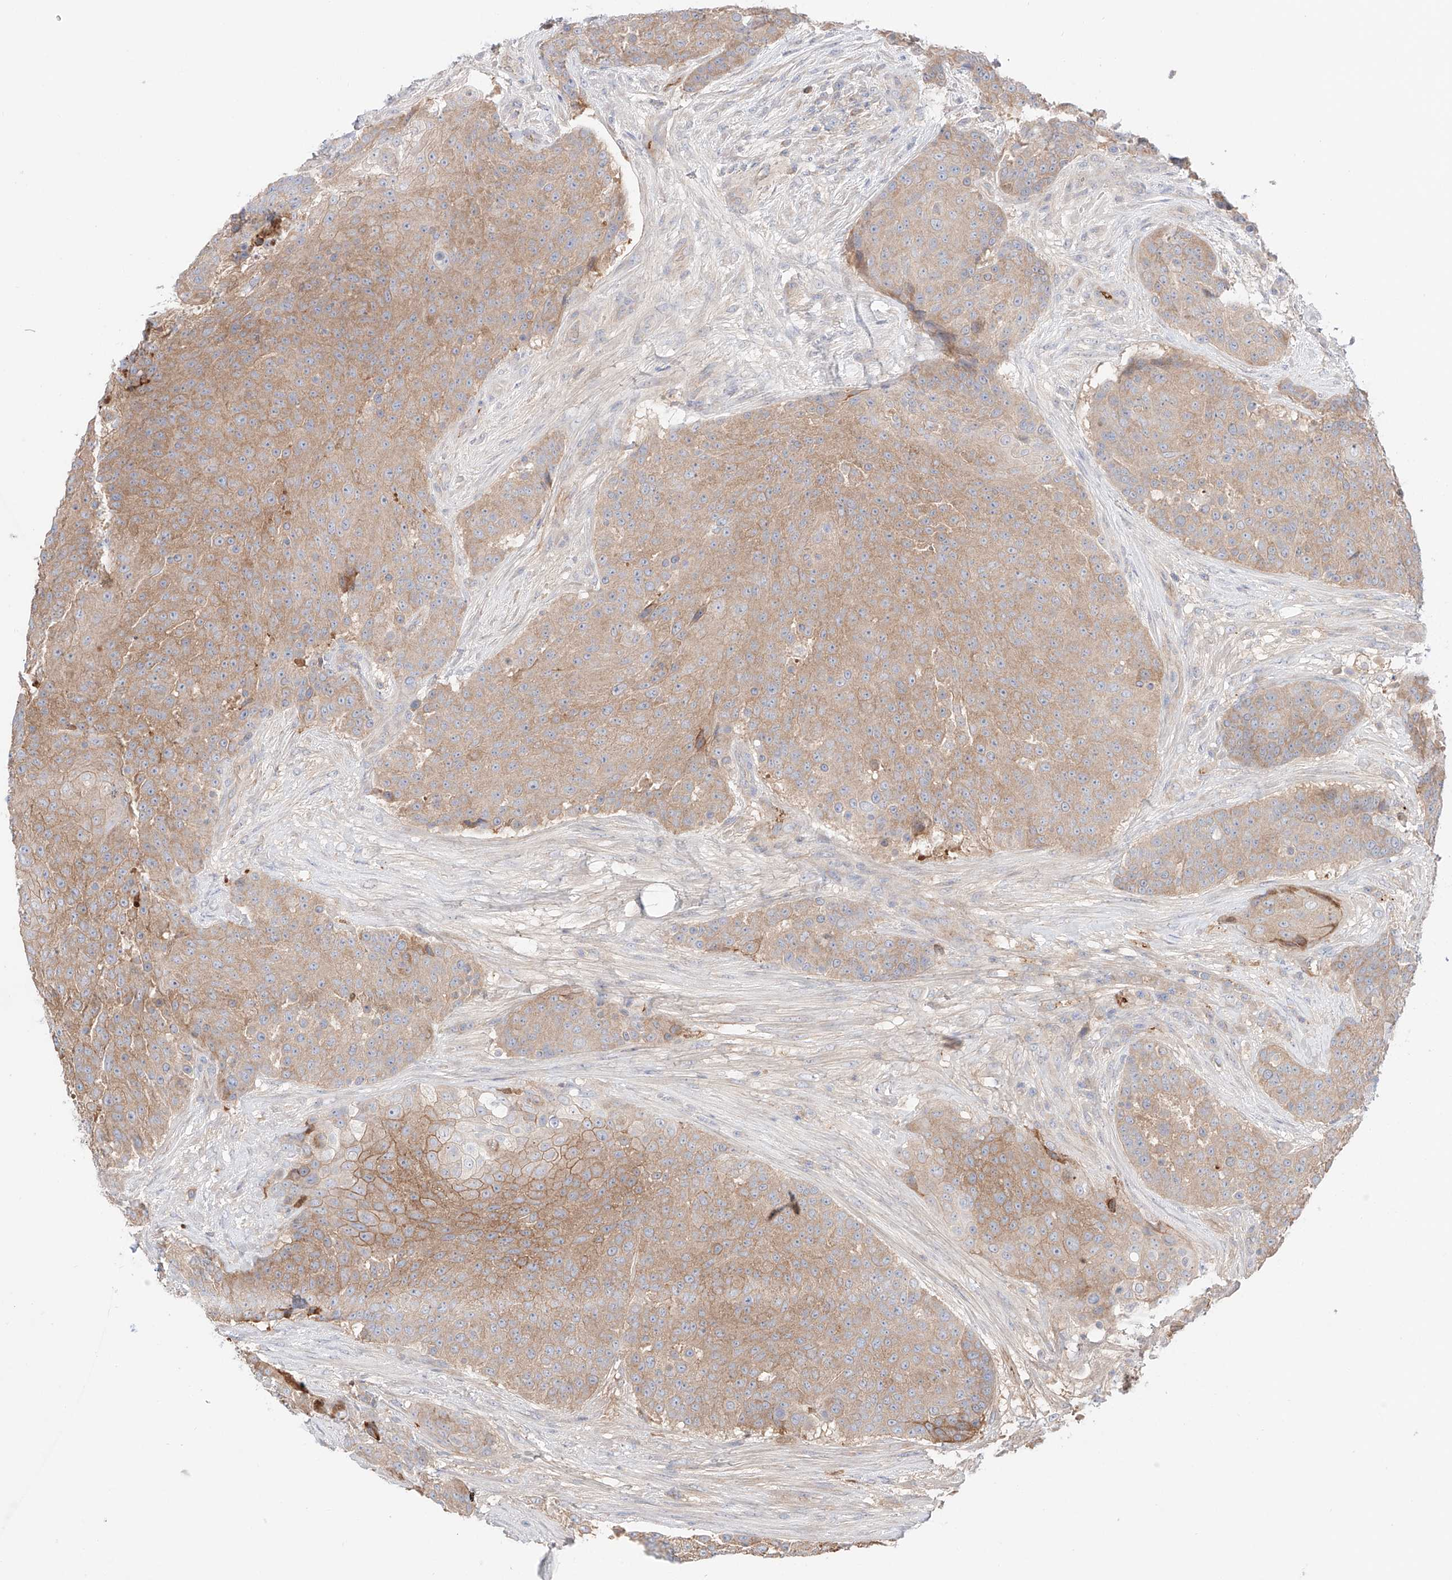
{"staining": {"intensity": "moderate", "quantity": "25%-75%", "location": "cytoplasmic/membranous"}, "tissue": "urothelial cancer", "cell_type": "Tumor cells", "image_type": "cancer", "snomed": [{"axis": "morphology", "description": "Urothelial carcinoma, High grade"}, {"axis": "topography", "description": "Urinary bladder"}], "caption": "Urothelial carcinoma (high-grade) stained with a protein marker reveals moderate staining in tumor cells.", "gene": "PGGT1B", "patient": {"sex": "female", "age": 63}}